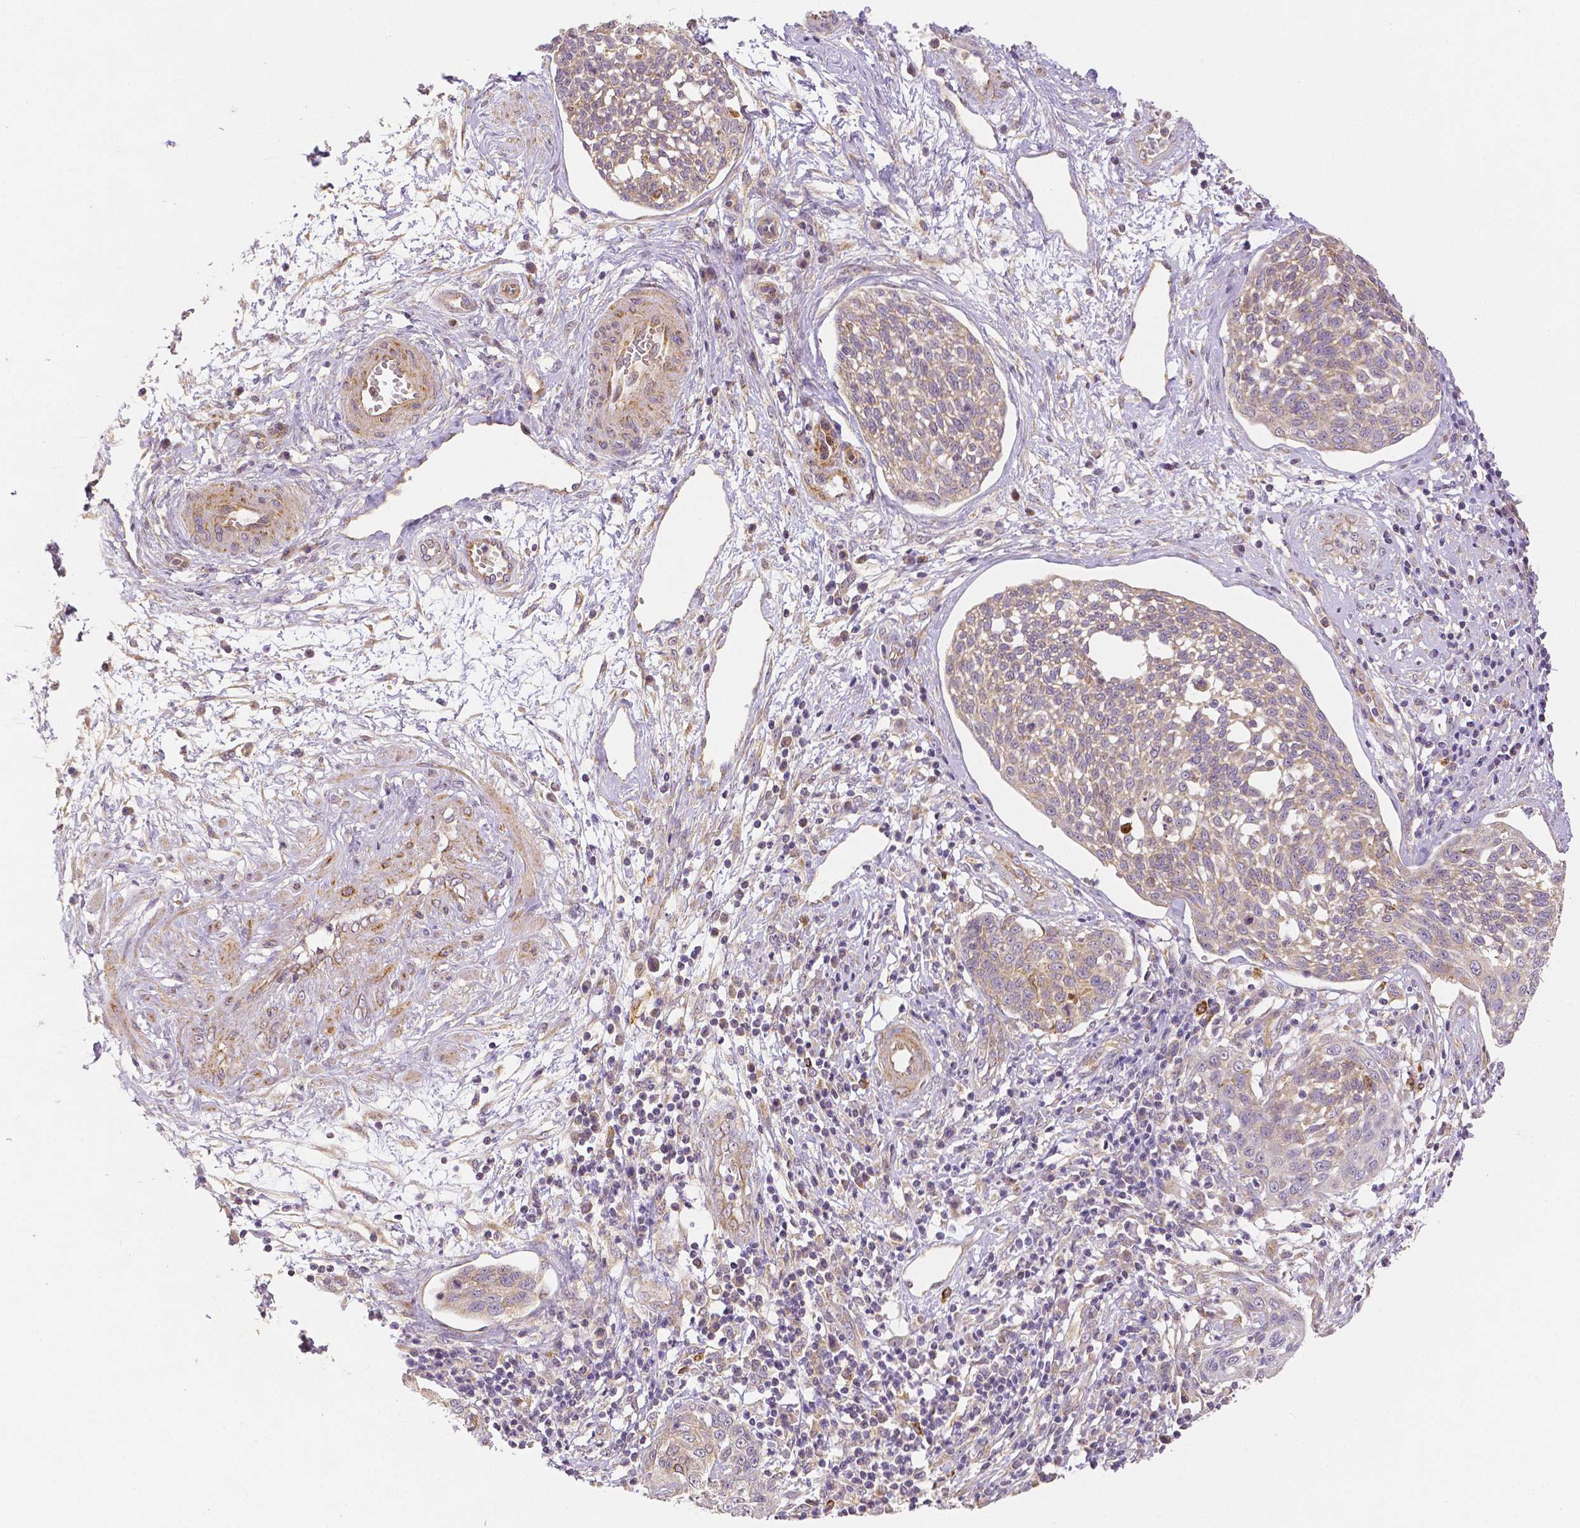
{"staining": {"intensity": "moderate", "quantity": "<25%", "location": "cytoplasmic/membranous"}, "tissue": "cervical cancer", "cell_type": "Tumor cells", "image_type": "cancer", "snomed": [{"axis": "morphology", "description": "Squamous cell carcinoma, NOS"}, {"axis": "topography", "description": "Cervix"}], "caption": "A high-resolution image shows immunohistochemistry (IHC) staining of cervical cancer, which displays moderate cytoplasmic/membranous positivity in approximately <25% of tumor cells.", "gene": "RHOT1", "patient": {"sex": "female", "age": 34}}